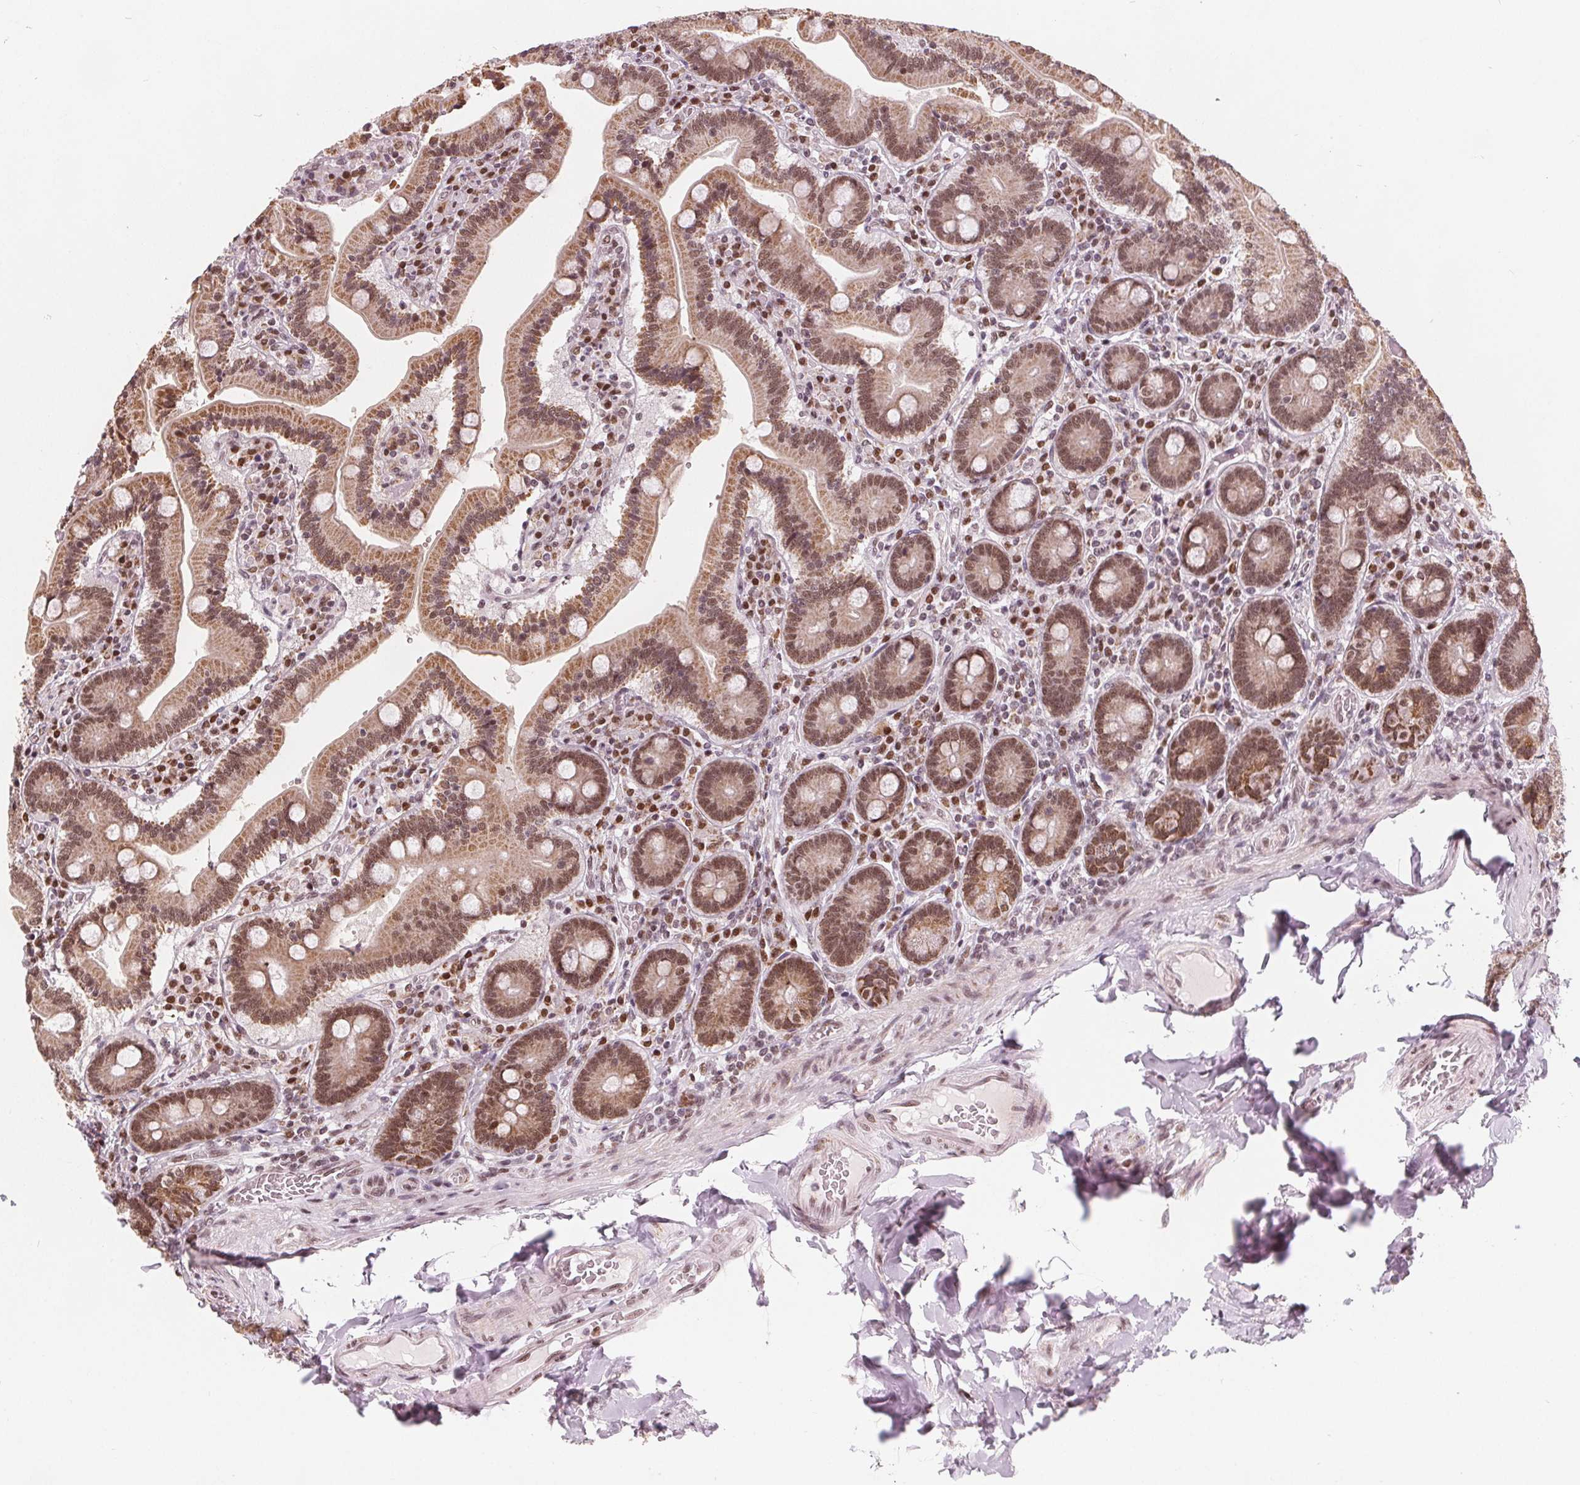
{"staining": {"intensity": "moderate", "quantity": ">75%", "location": "cytoplasmic/membranous,nuclear"}, "tissue": "duodenum", "cell_type": "Glandular cells", "image_type": "normal", "snomed": [{"axis": "morphology", "description": "Normal tissue, NOS"}, {"axis": "topography", "description": "Duodenum"}], "caption": "Glandular cells demonstrate medium levels of moderate cytoplasmic/membranous,nuclear expression in approximately >75% of cells in unremarkable human duodenum. The staining was performed using DAB (3,3'-diaminobenzidine) to visualize the protein expression in brown, while the nuclei were stained in blue with hematoxylin (Magnification: 20x).", "gene": "DPM2", "patient": {"sex": "female", "age": 62}}